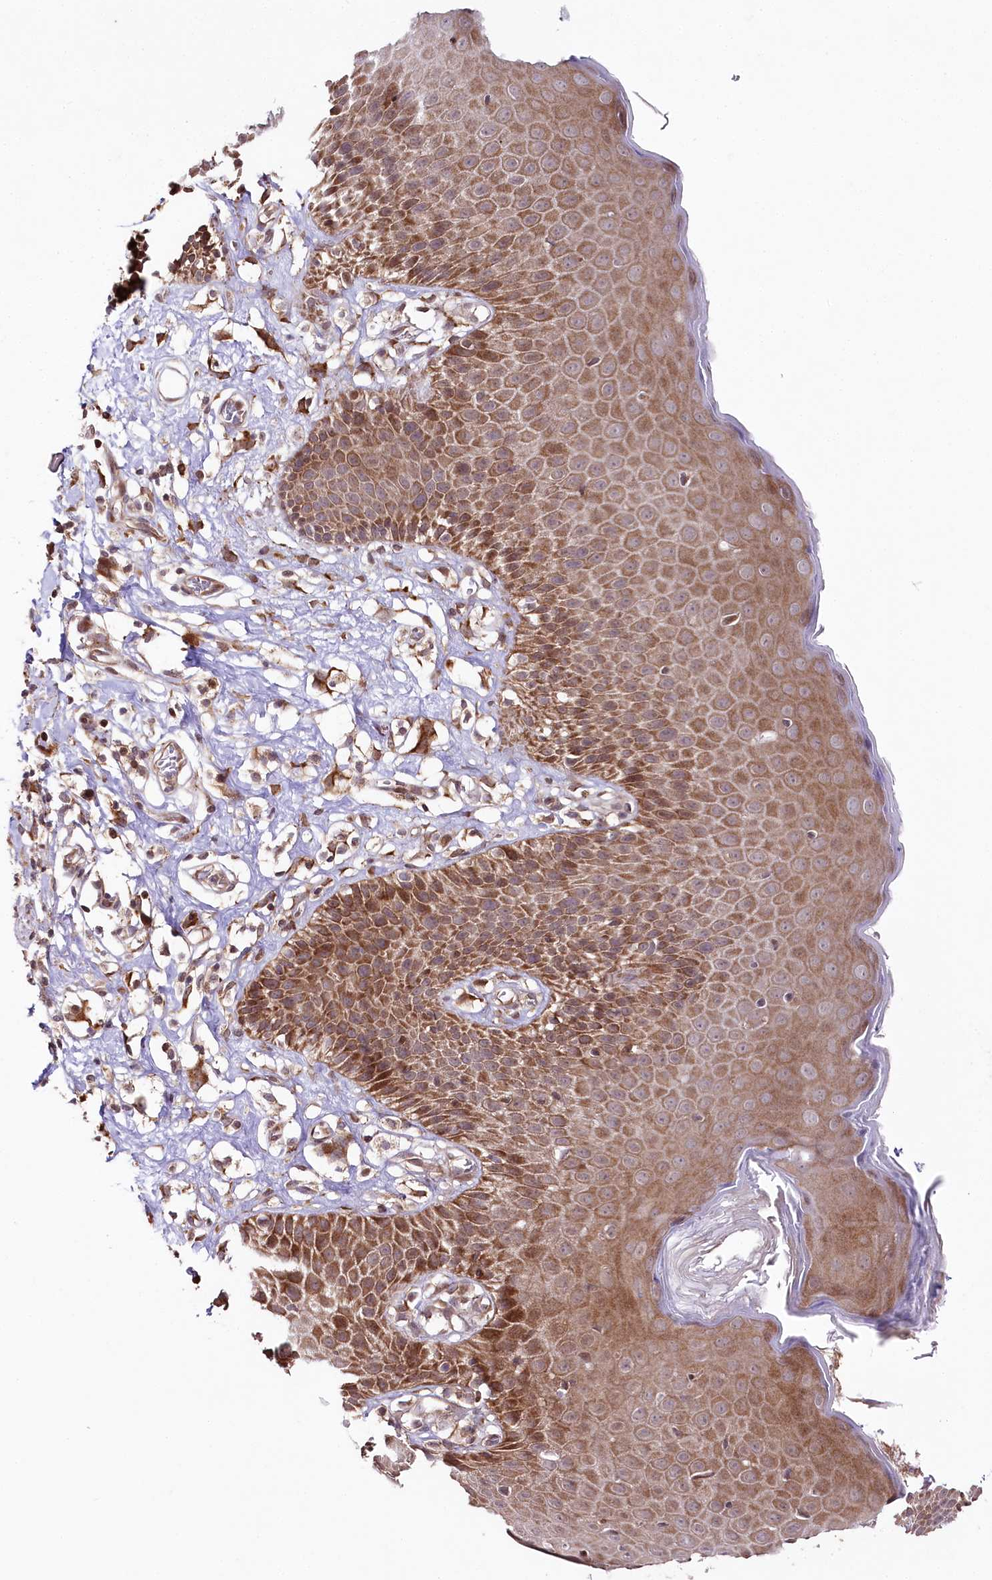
{"staining": {"intensity": "moderate", "quantity": ">75%", "location": "cytoplasmic/membranous"}, "tissue": "skin", "cell_type": "Epidermal cells", "image_type": "normal", "snomed": [{"axis": "morphology", "description": "Normal tissue, NOS"}, {"axis": "topography", "description": "Vulva"}], "caption": "Protein expression analysis of unremarkable skin reveals moderate cytoplasmic/membranous expression in about >75% of epidermal cells.", "gene": "PHLDB1", "patient": {"sex": "female", "age": 68}}